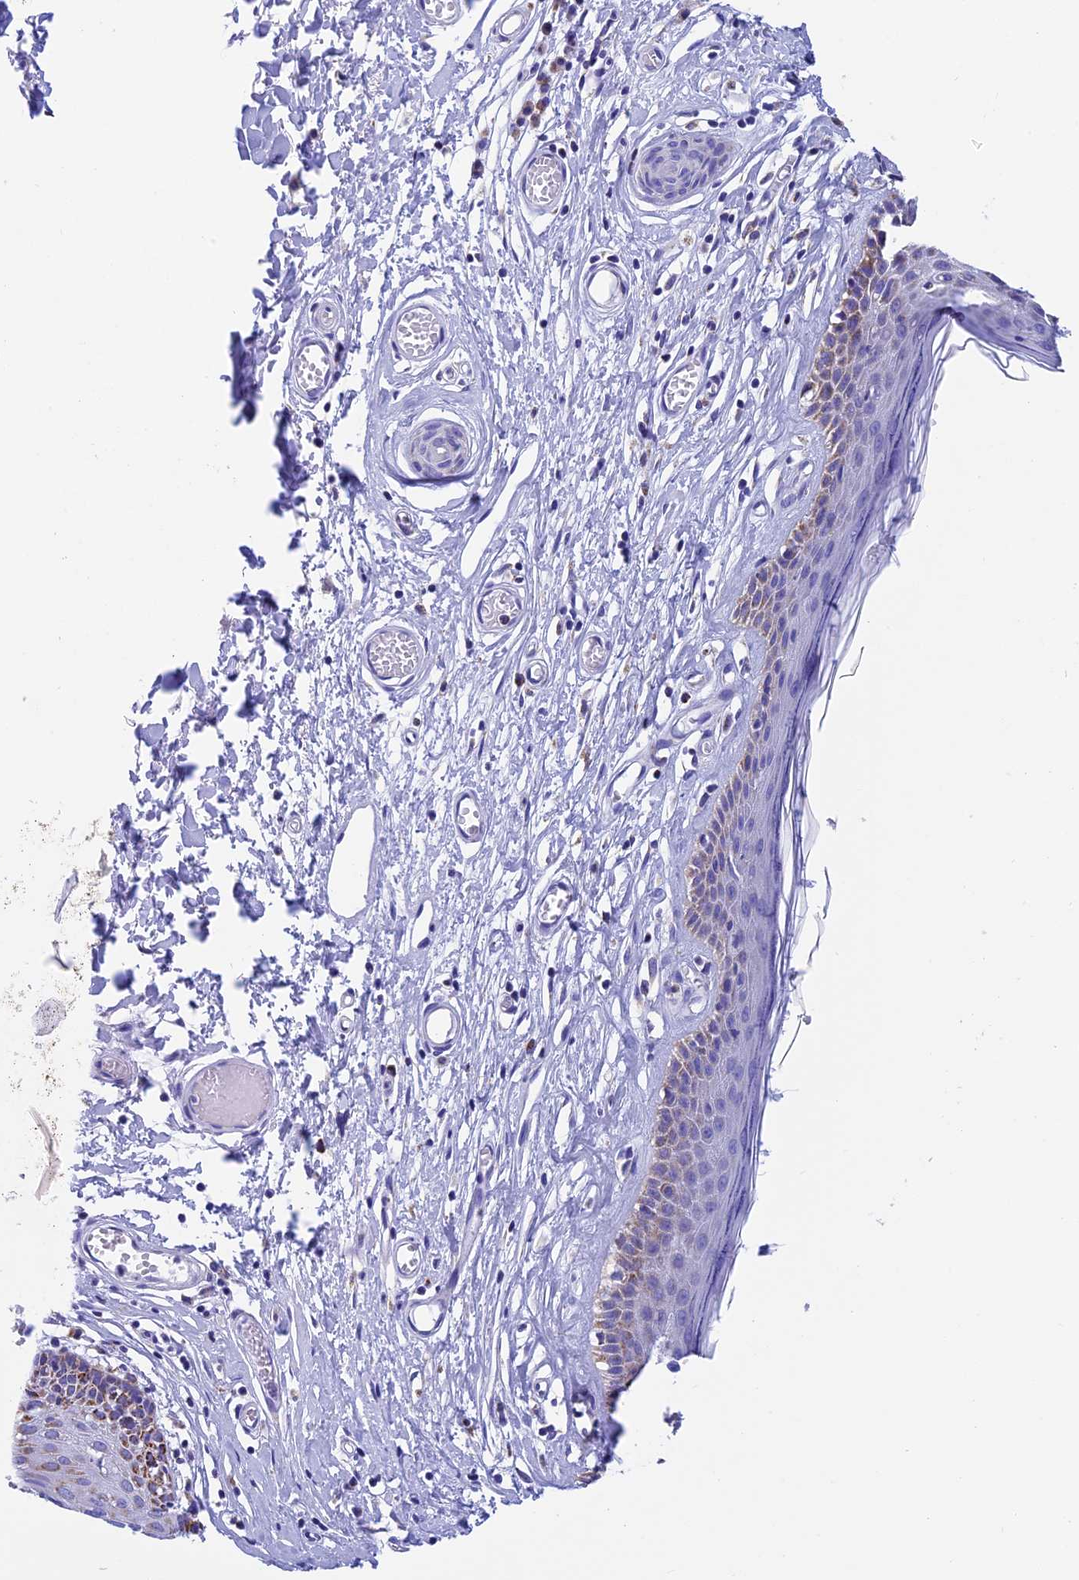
{"staining": {"intensity": "moderate", "quantity": "<25%", "location": "cytoplasmic/membranous"}, "tissue": "skin", "cell_type": "Epidermal cells", "image_type": "normal", "snomed": [{"axis": "morphology", "description": "Normal tissue, NOS"}, {"axis": "topography", "description": "Adipose tissue"}, {"axis": "topography", "description": "Vascular tissue"}, {"axis": "topography", "description": "Vulva"}, {"axis": "topography", "description": "Peripheral nerve tissue"}], "caption": "An immunohistochemistry (IHC) image of normal tissue is shown. Protein staining in brown shows moderate cytoplasmic/membranous positivity in skin within epidermal cells. The staining is performed using DAB (3,3'-diaminobenzidine) brown chromogen to label protein expression. The nuclei are counter-stained blue using hematoxylin.", "gene": "SLC8B1", "patient": {"sex": "female", "age": 86}}